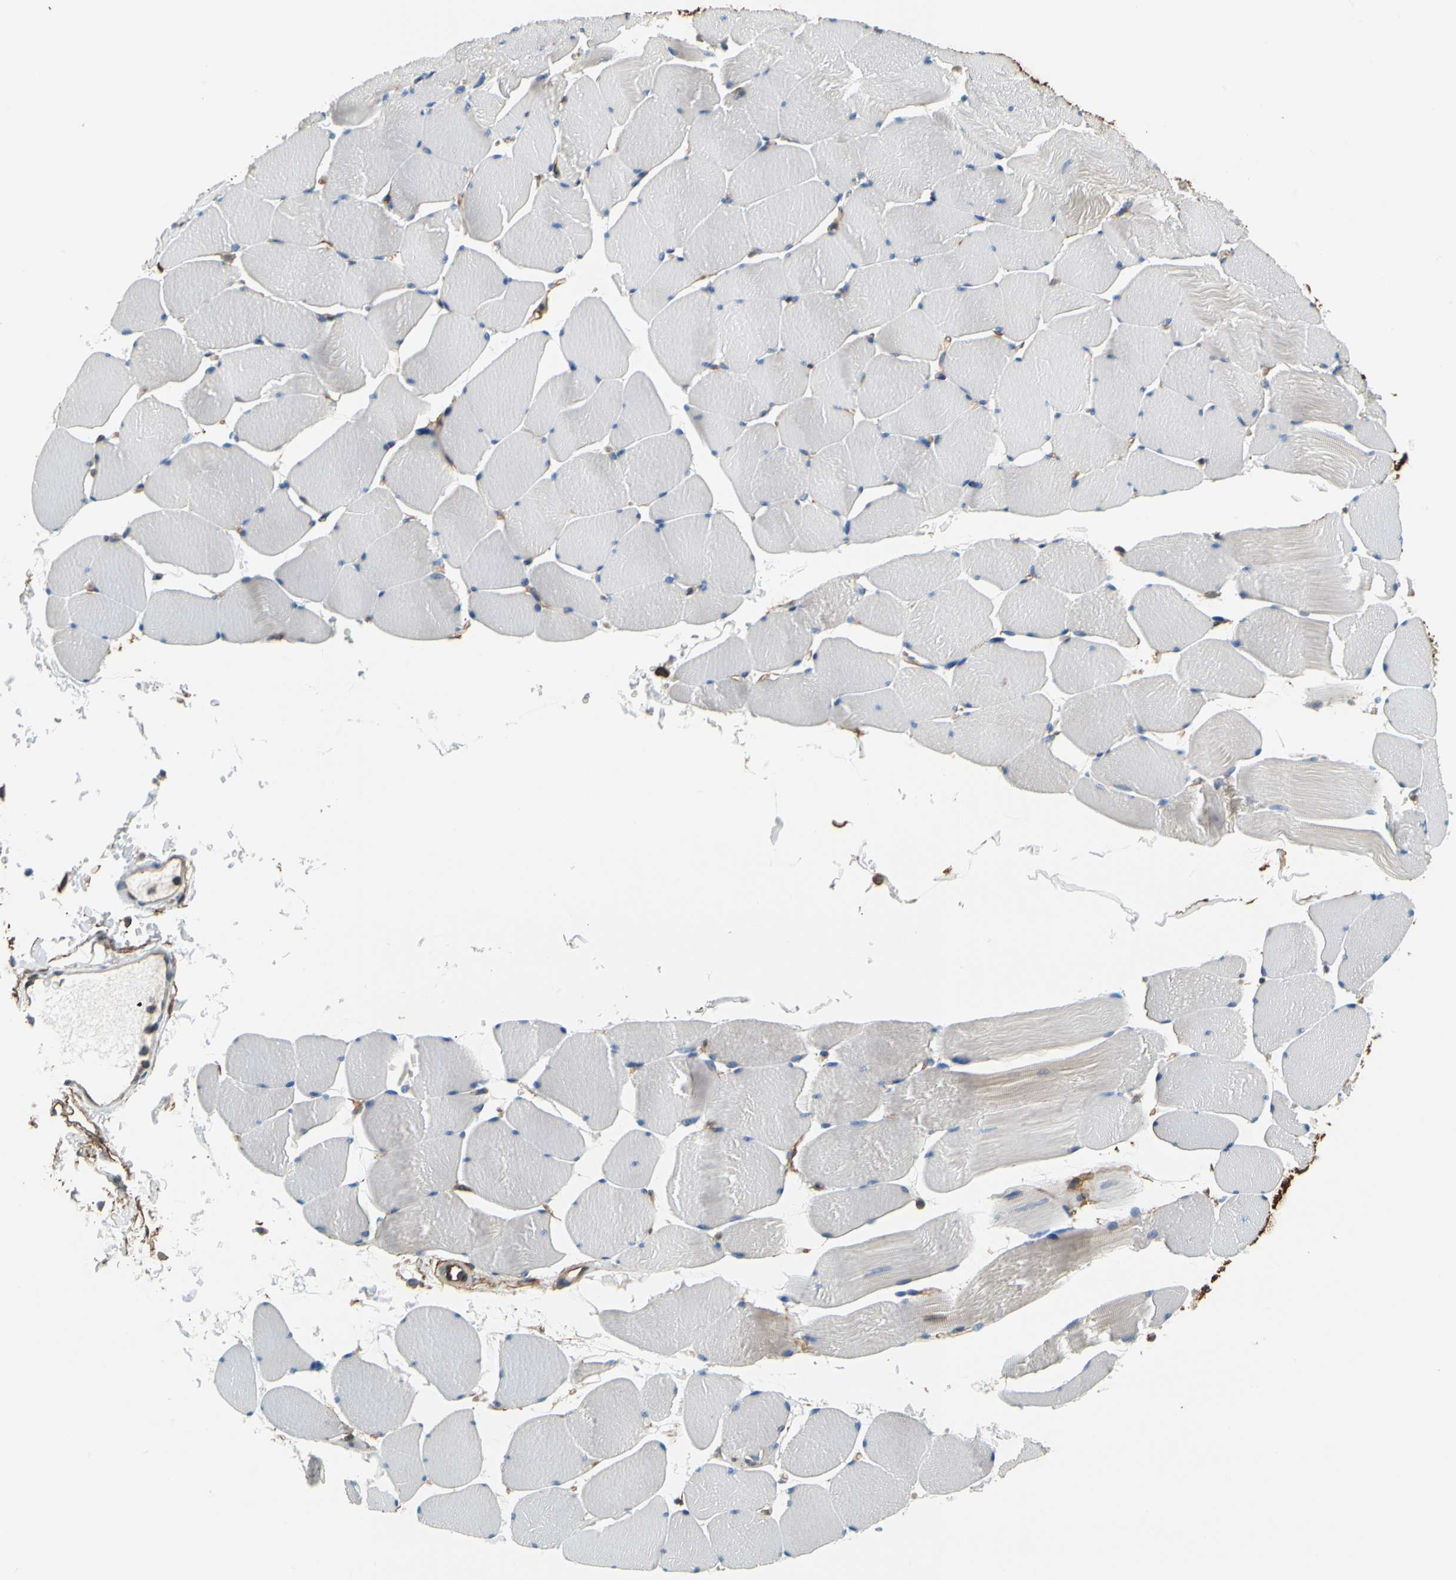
{"staining": {"intensity": "weak", "quantity": "<25%", "location": "cytoplasmic/membranous"}, "tissue": "skeletal muscle", "cell_type": "Myocytes", "image_type": "normal", "snomed": [{"axis": "morphology", "description": "Normal tissue, NOS"}, {"axis": "topography", "description": "Skeletal muscle"}], "caption": "An immunohistochemistry (IHC) histopathology image of unremarkable skeletal muscle is shown. There is no staining in myocytes of skeletal muscle. (IHC, brightfield microscopy, high magnification).", "gene": "SPTAN1", "patient": {"sex": "male", "age": 62}}